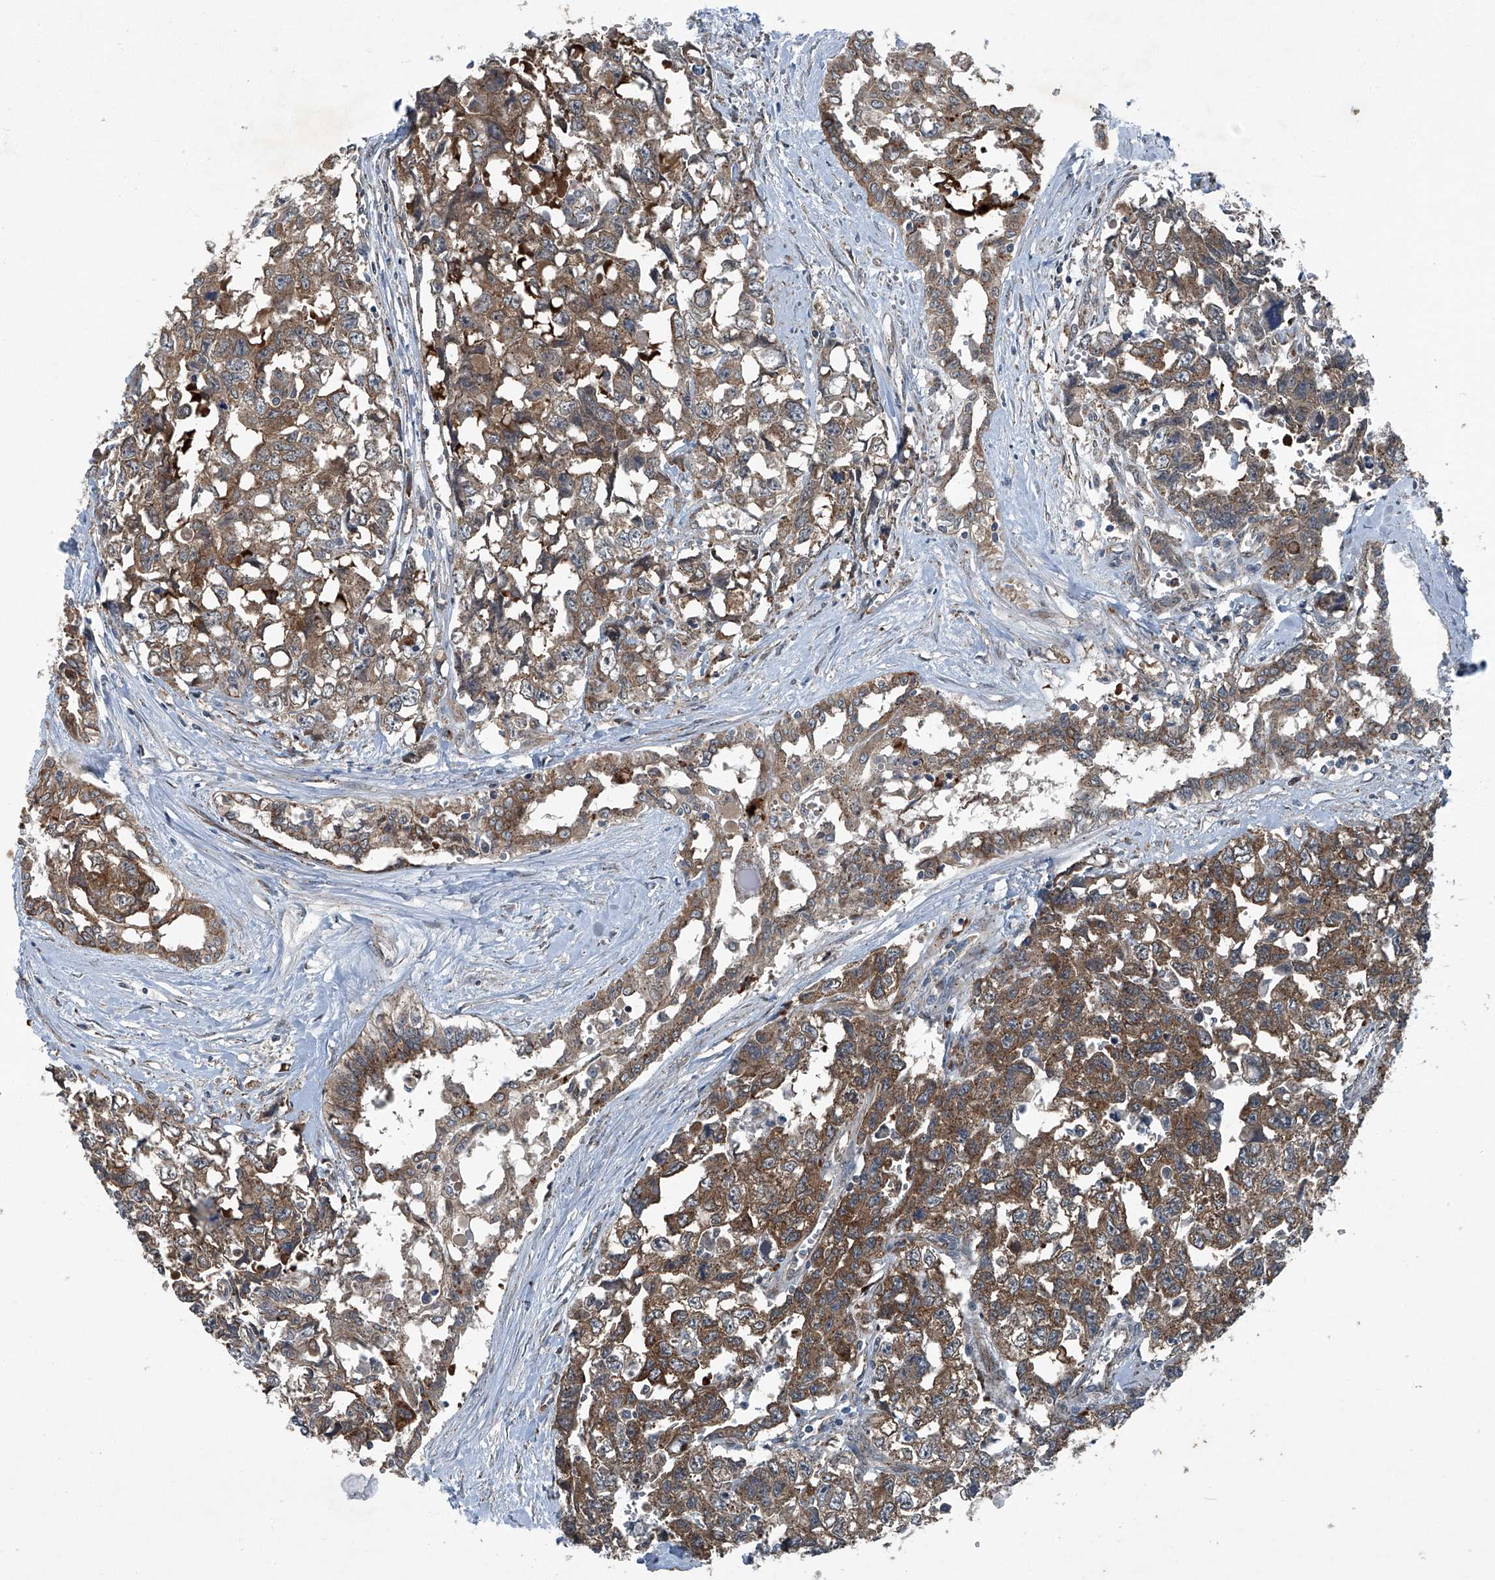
{"staining": {"intensity": "strong", "quantity": ">75%", "location": "cytoplasmic/membranous"}, "tissue": "testis cancer", "cell_type": "Tumor cells", "image_type": "cancer", "snomed": [{"axis": "morphology", "description": "Carcinoma, Embryonal, NOS"}, {"axis": "topography", "description": "Testis"}], "caption": "Immunohistochemical staining of embryonal carcinoma (testis) displays high levels of strong cytoplasmic/membranous expression in approximately >75% of tumor cells.", "gene": "SENP2", "patient": {"sex": "male", "age": 31}}